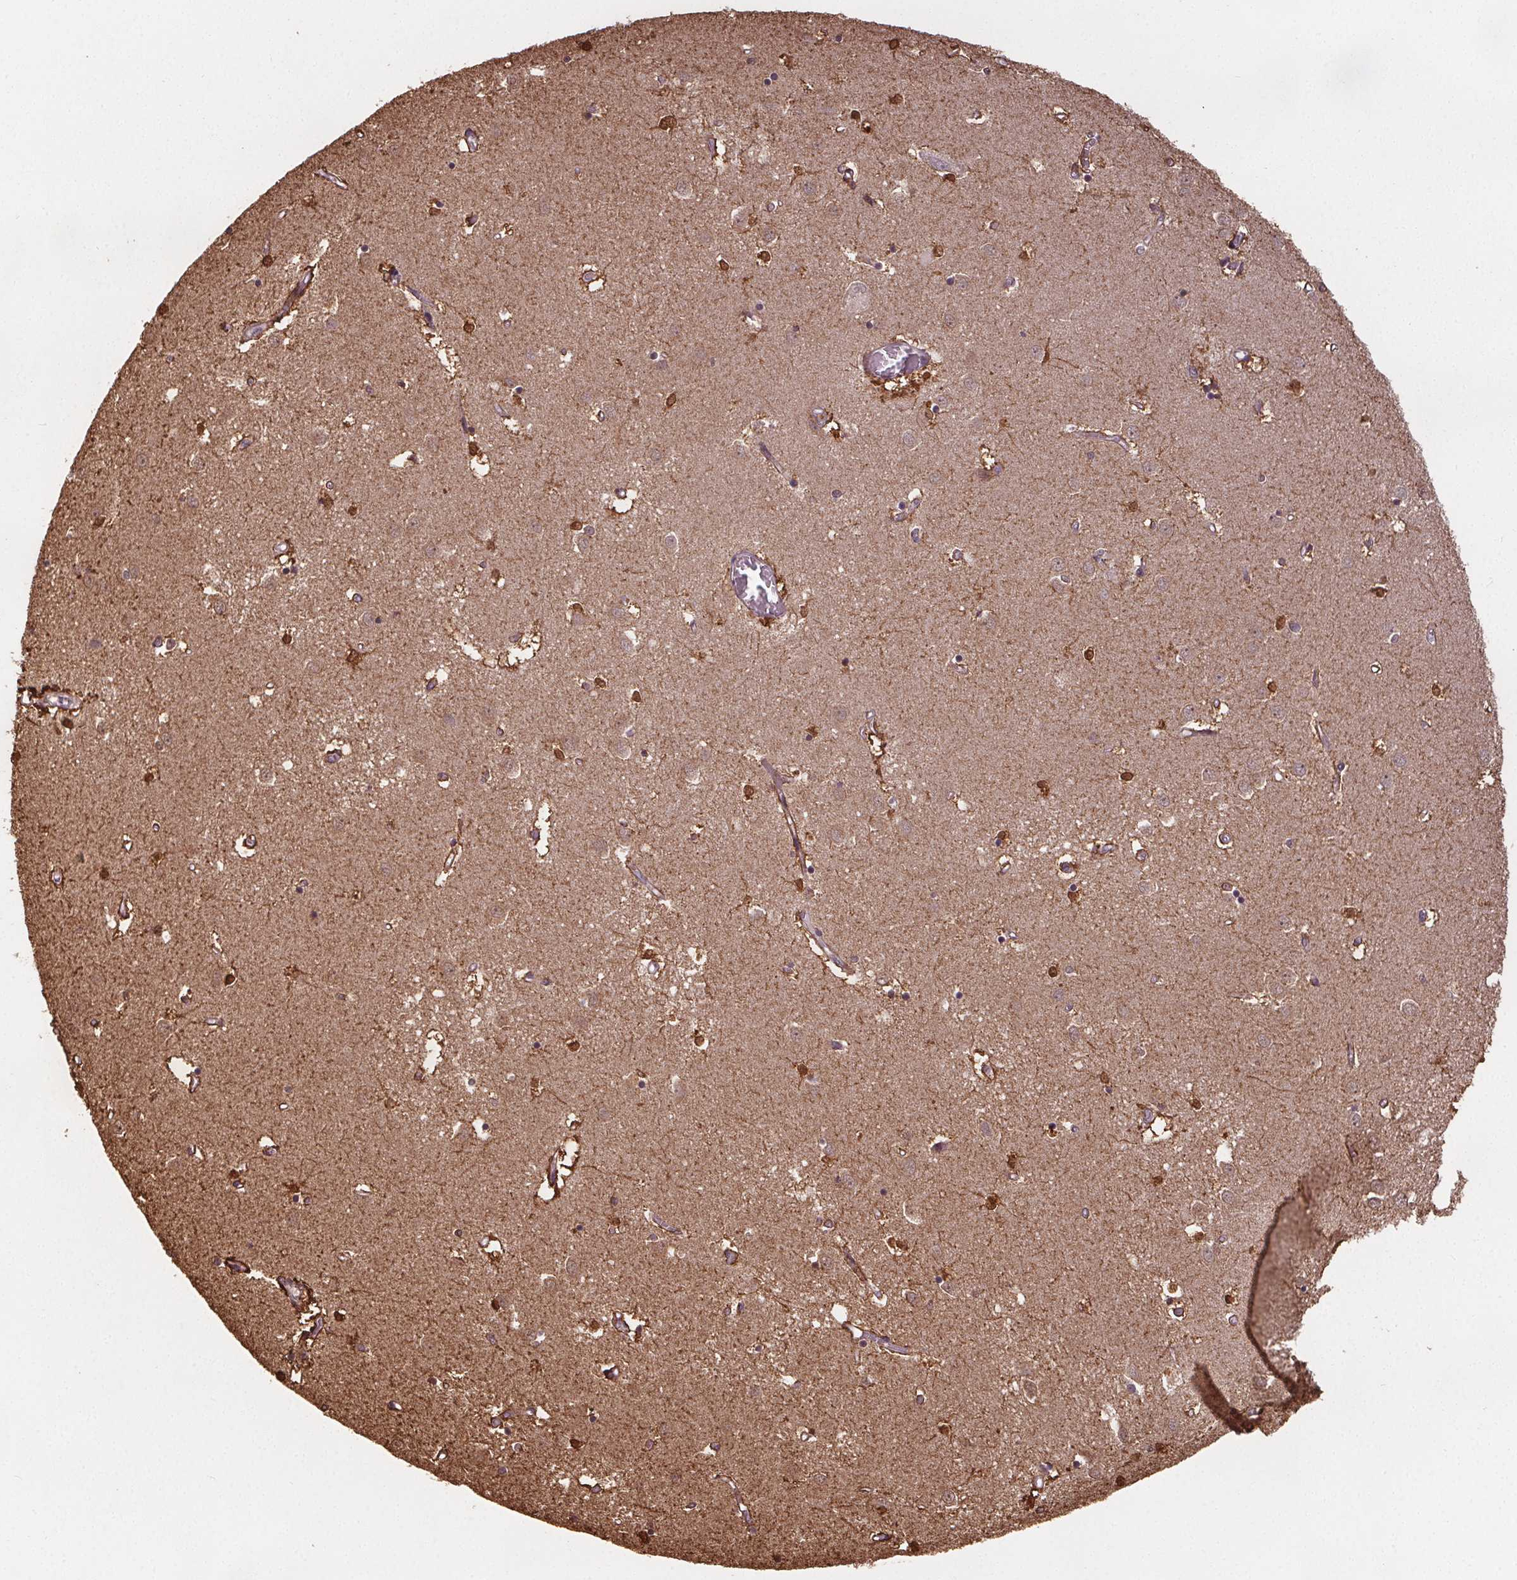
{"staining": {"intensity": "negative", "quantity": "none", "location": "none"}, "tissue": "caudate", "cell_type": "Glial cells", "image_type": "normal", "snomed": [{"axis": "morphology", "description": "Normal tissue, NOS"}, {"axis": "topography", "description": "Lateral ventricle wall"}], "caption": "Protein analysis of normal caudate reveals no significant staining in glial cells.", "gene": "ENO1", "patient": {"sex": "male", "age": 54}}